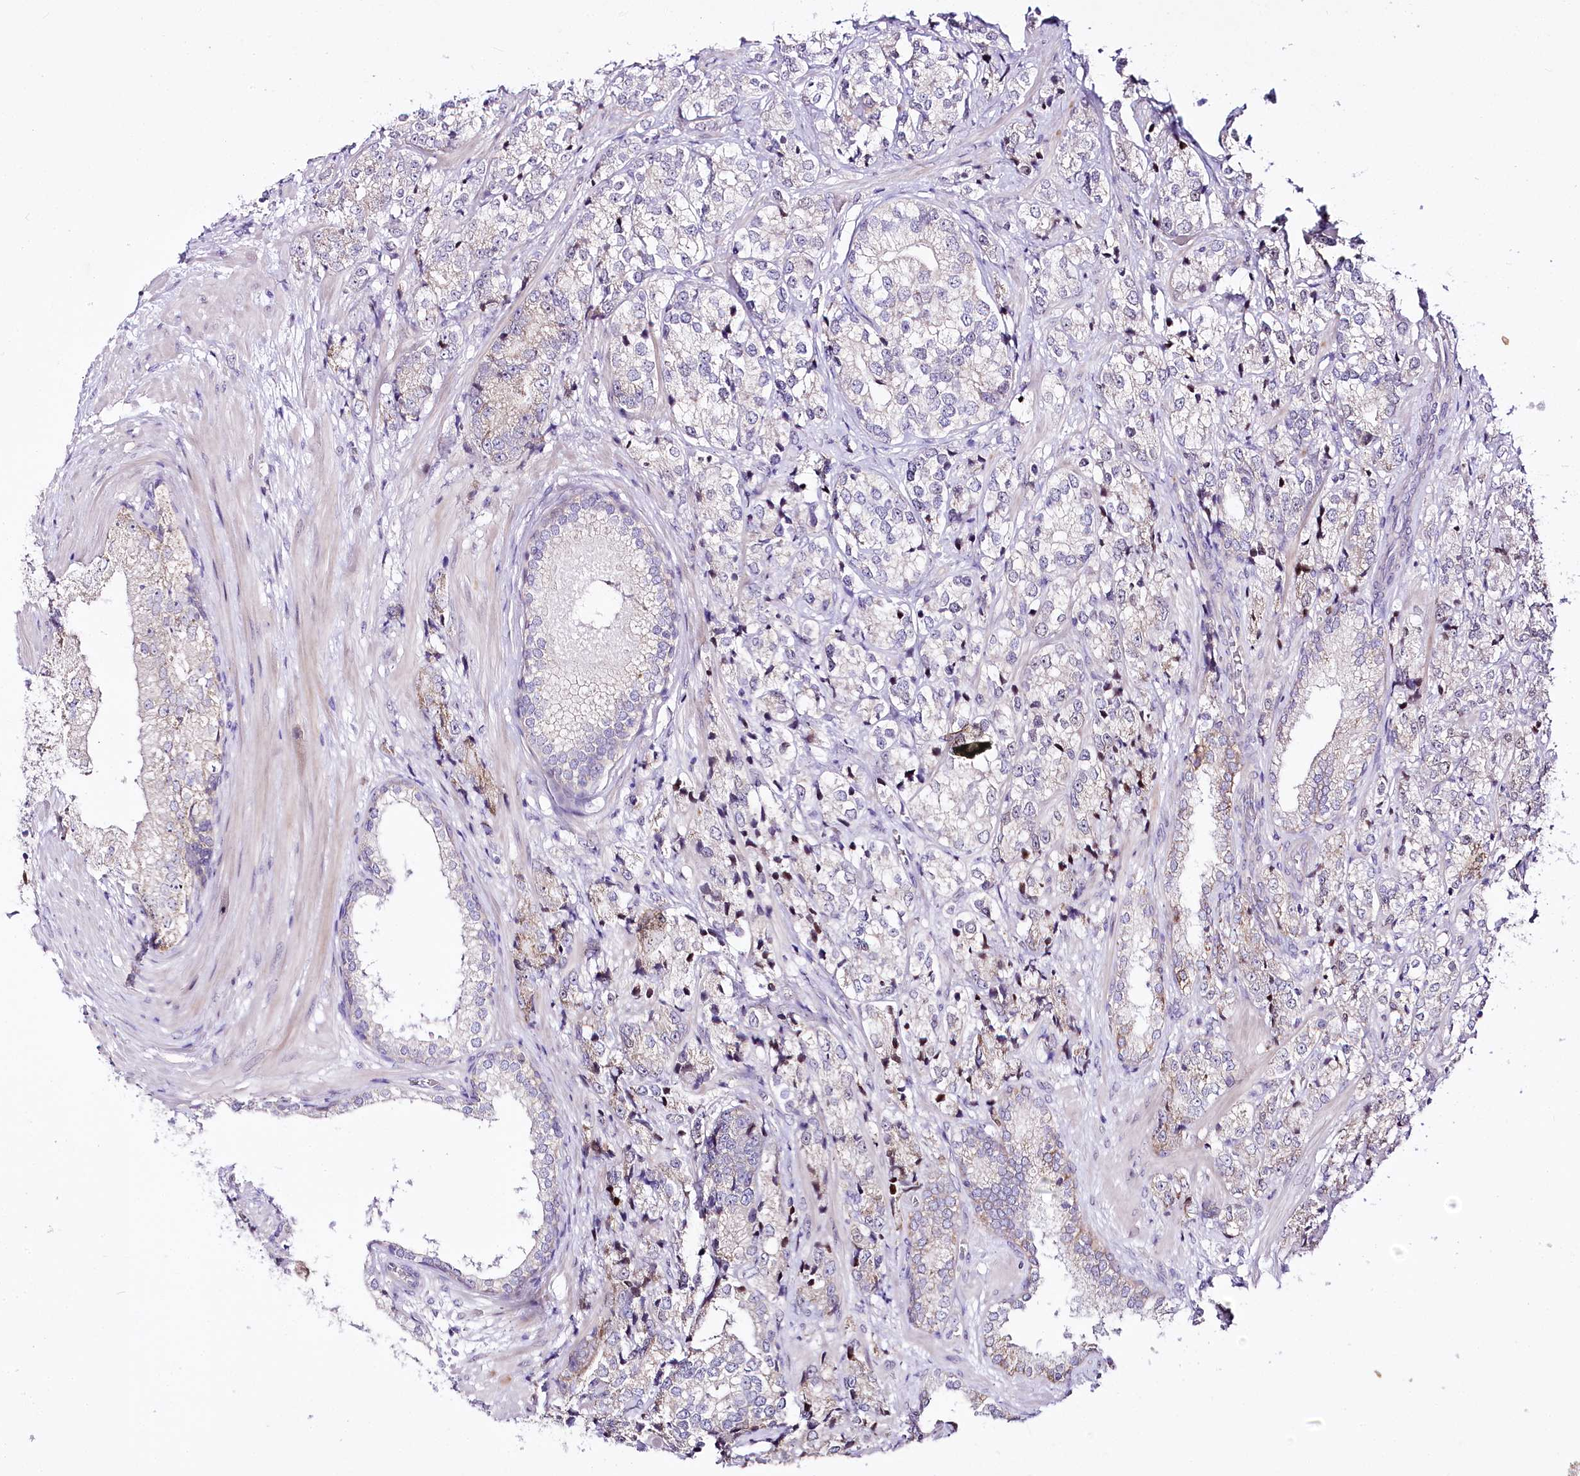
{"staining": {"intensity": "negative", "quantity": "none", "location": "none"}, "tissue": "prostate cancer", "cell_type": "Tumor cells", "image_type": "cancer", "snomed": [{"axis": "morphology", "description": "Adenocarcinoma, High grade"}, {"axis": "topography", "description": "Prostate"}], "caption": "This is a image of immunohistochemistry (IHC) staining of prostate cancer, which shows no staining in tumor cells.", "gene": "ZNF226", "patient": {"sex": "male", "age": 69}}